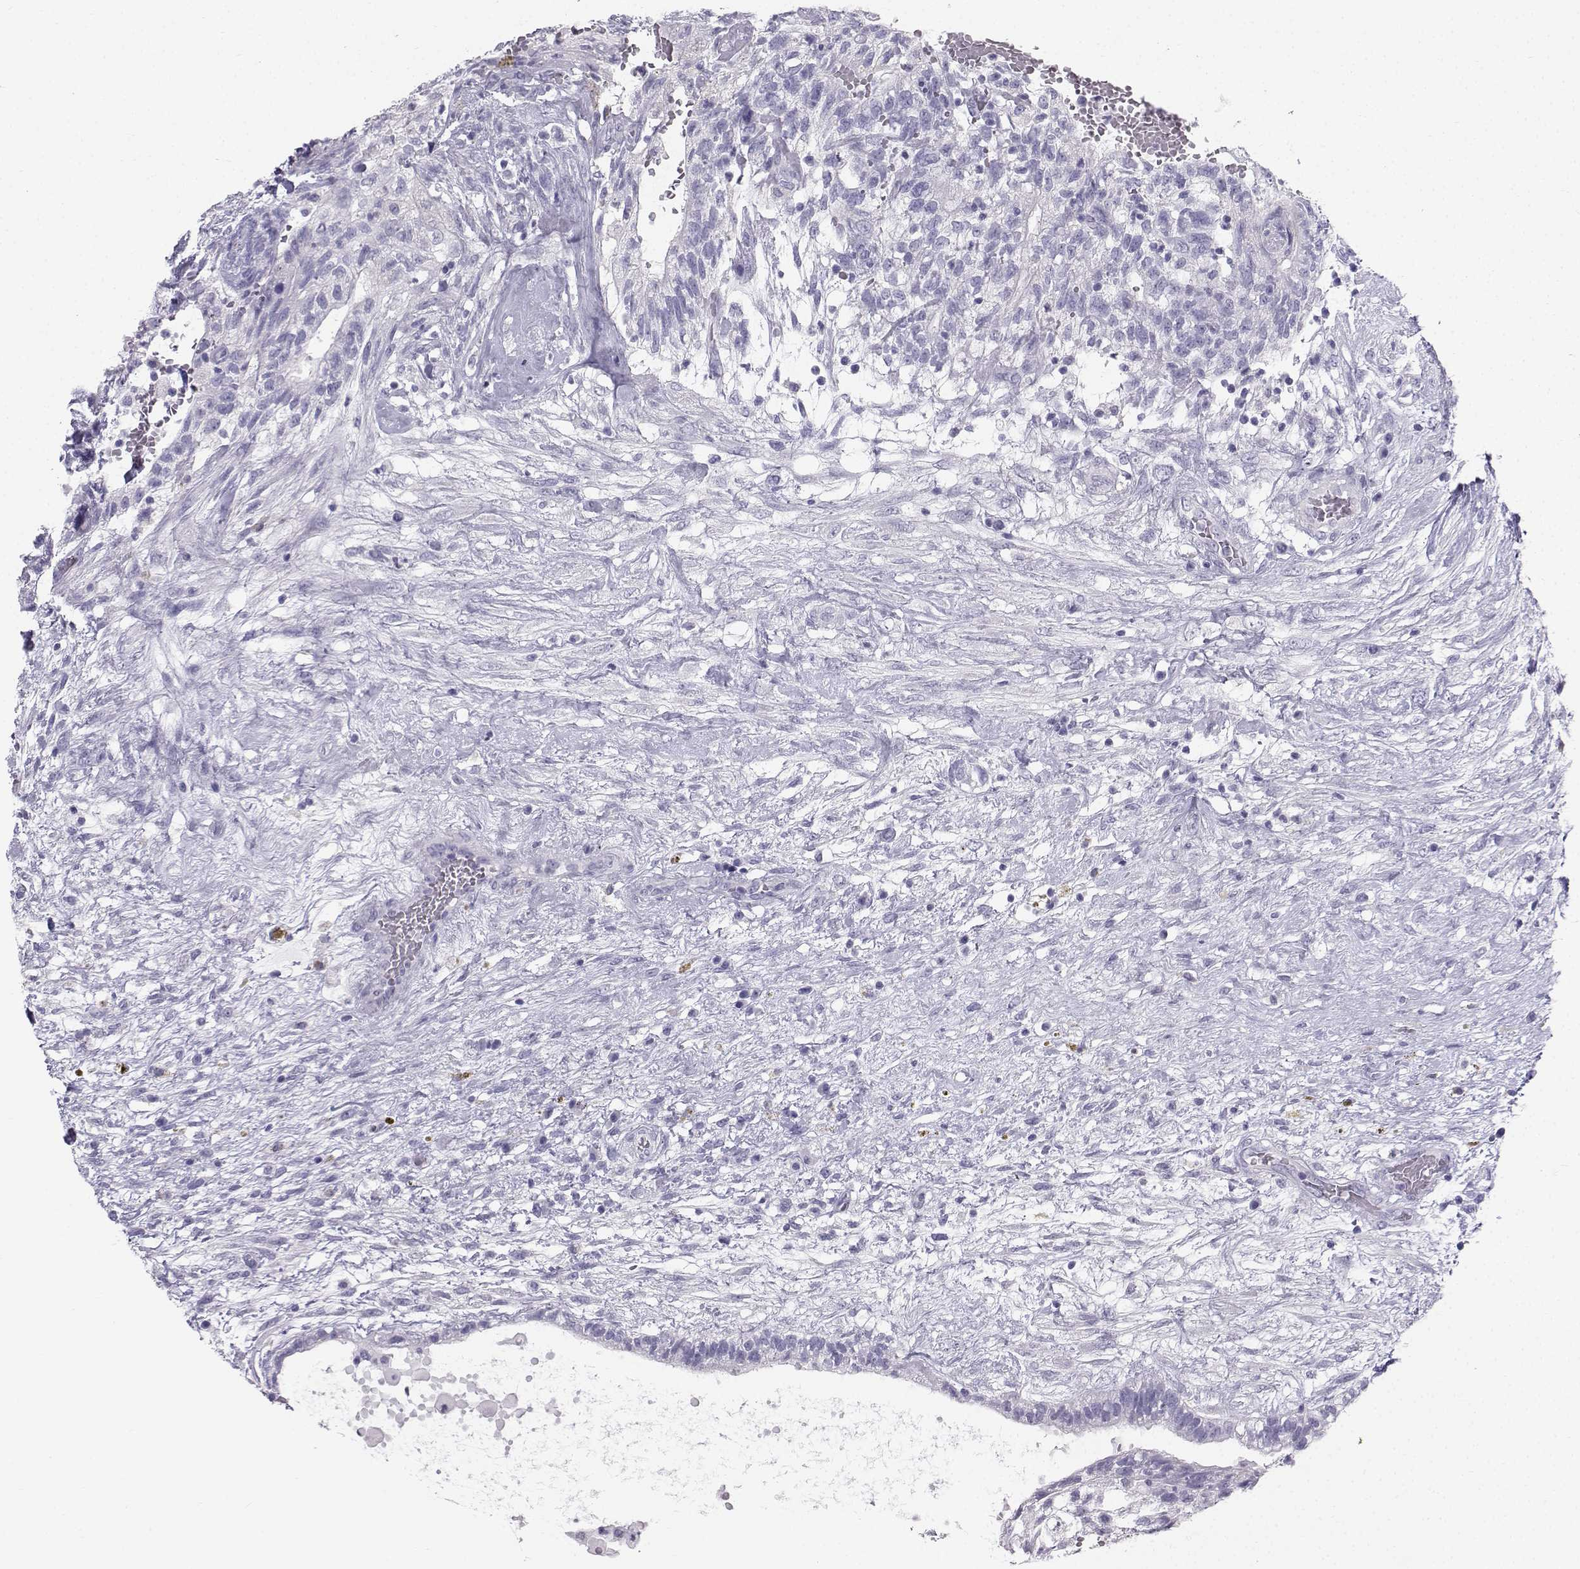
{"staining": {"intensity": "negative", "quantity": "none", "location": "none"}, "tissue": "testis cancer", "cell_type": "Tumor cells", "image_type": "cancer", "snomed": [{"axis": "morphology", "description": "Normal tissue, NOS"}, {"axis": "morphology", "description": "Carcinoma, Embryonal, NOS"}, {"axis": "topography", "description": "Testis"}, {"axis": "topography", "description": "Epididymis"}], "caption": "Tumor cells show no significant positivity in testis cancer. (DAB (3,3'-diaminobenzidine) IHC visualized using brightfield microscopy, high magnification).", "gene": "IQCD", "patient": {"sex": "male", "age": 32}}